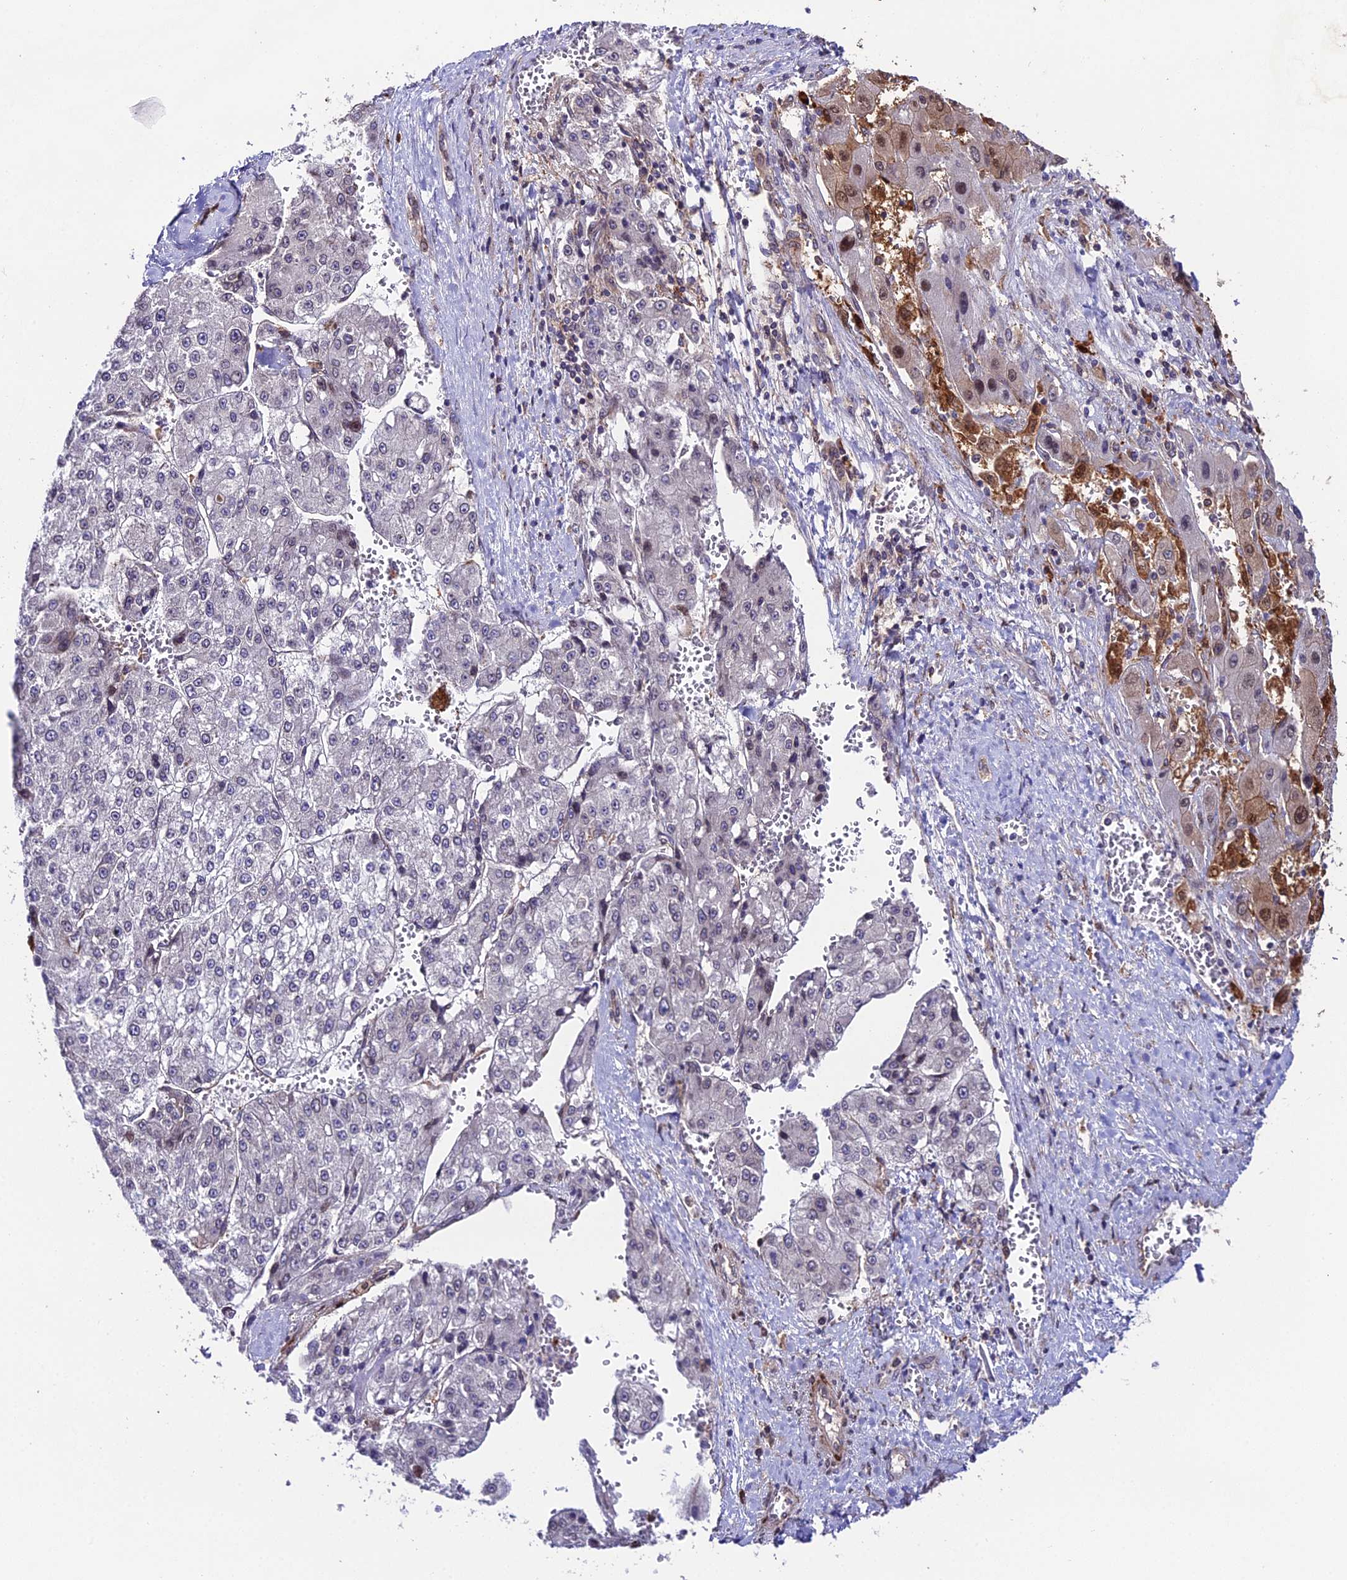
{"staining": {"intensity": "negative", "quantity": "none", "location": "none"}, "tissue": "liver cancer", "cell_type": "Tumor cells", "image_type": "cancer", "snomed": [{"axis": "morphology", "description": "Carcinoma, Hepatocellular, NOS"}, {"axis": "topography", "description": "Liver"}], "caption": "Liver hepatocellular carcinoma was stained to show a protein in brown. There is no significant positivity in tumor cells. (DAB IHC visualized using brightfield microscopy, high magnification).", "gene": "DDX19A", "patient": {"sex": "female", "age": 73}}